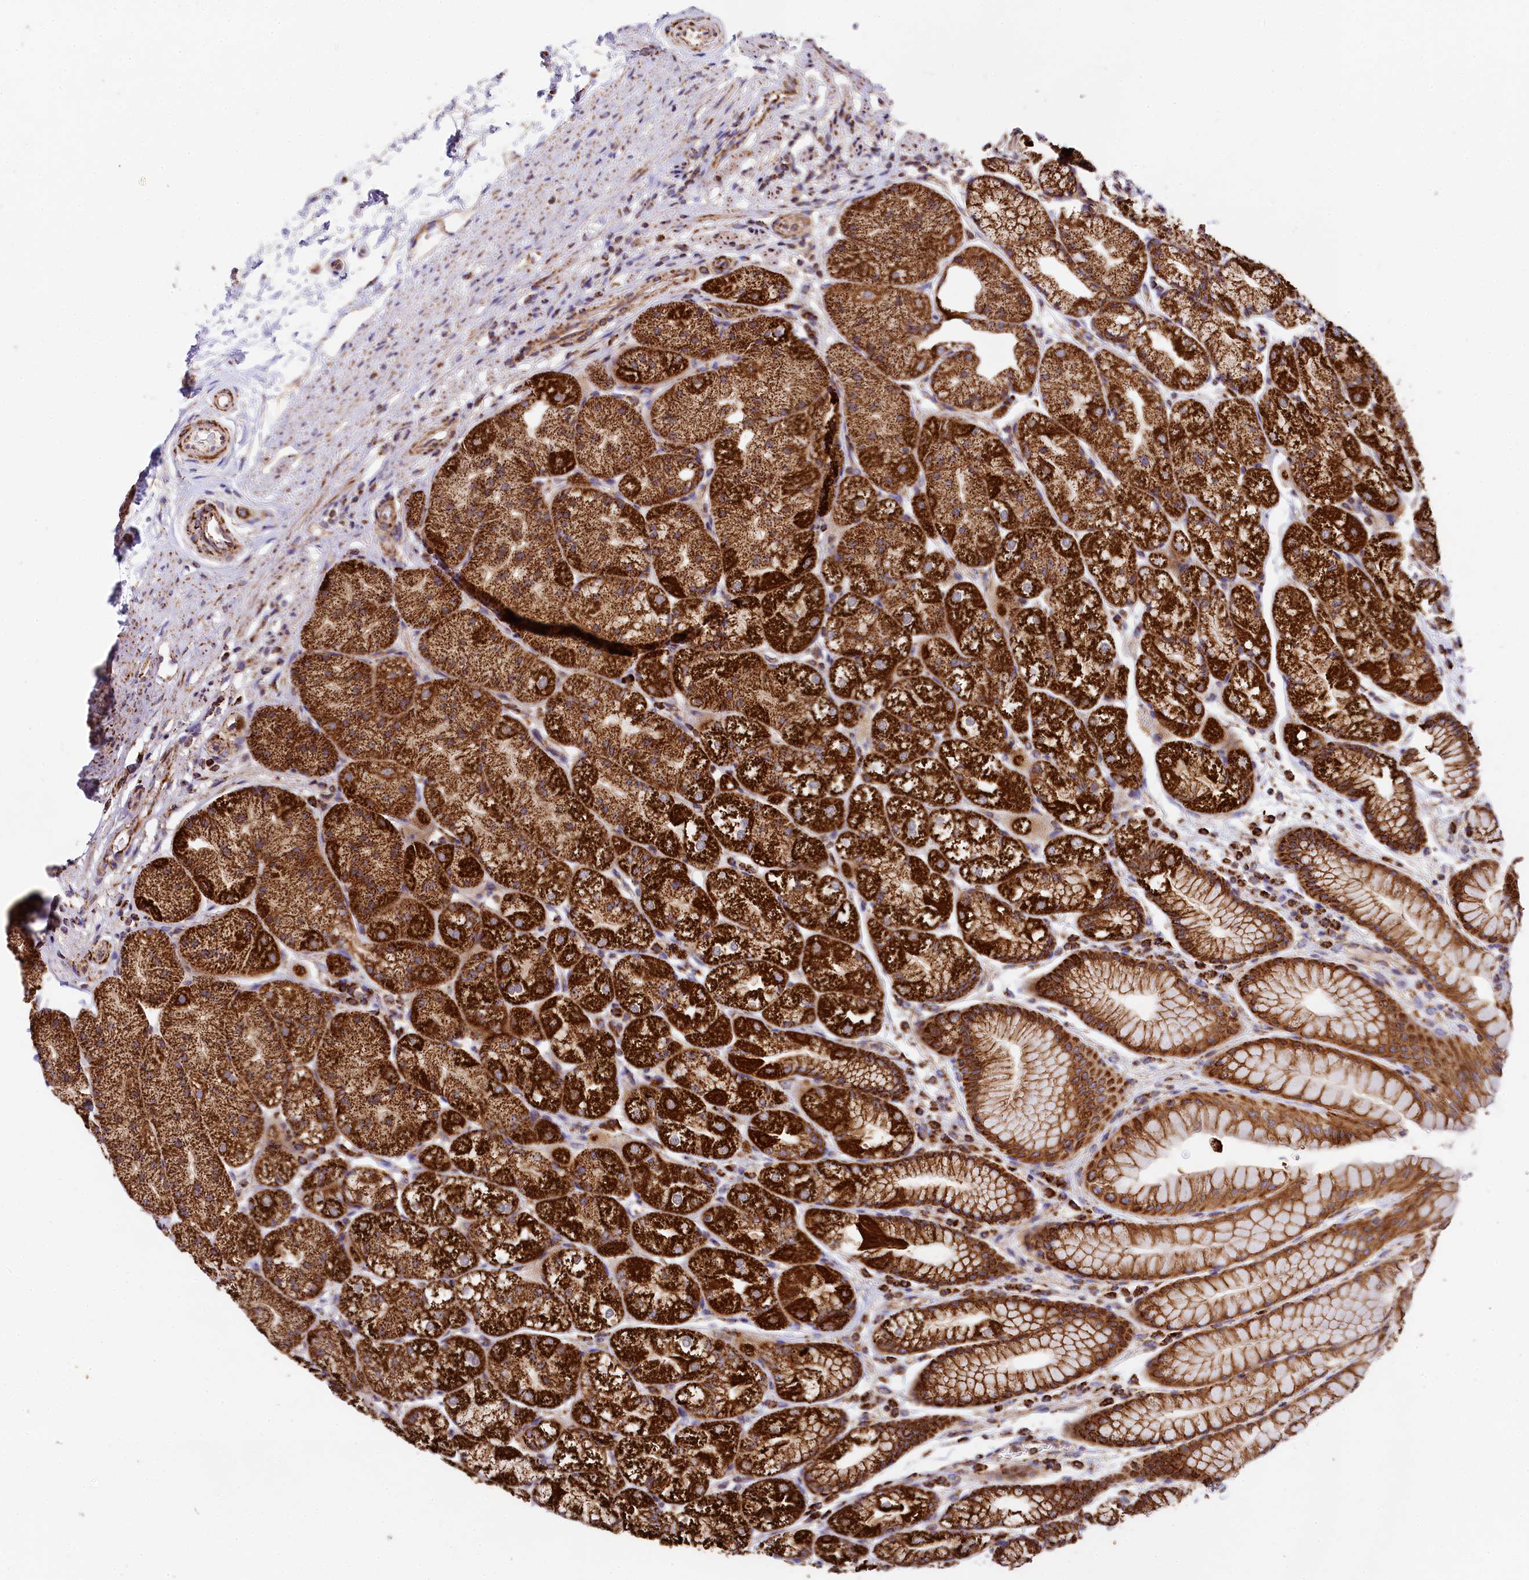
{"staining": {"intensity": "strong", "quantity": ">75%", "location": "cytoplasmic/membranous"}, "tissue": "stomach", "cell_type": "Glandular cells", "image_type": "normal", "snomed": [{"axis": "morphology", "description": "Normal tissue, NOS"}, {"axis": "topography", "description": "Stomach"}], "caption": "DAB (3,3'-diaminobenzidine) immunohistochemical staining of unremarkable human stomach displays strong cytoplasmic/membranous protein positivity in approximately >75% of glandular cells.", "gene": "CLYBL", "patient": {"sex": "male", "age": 57}}